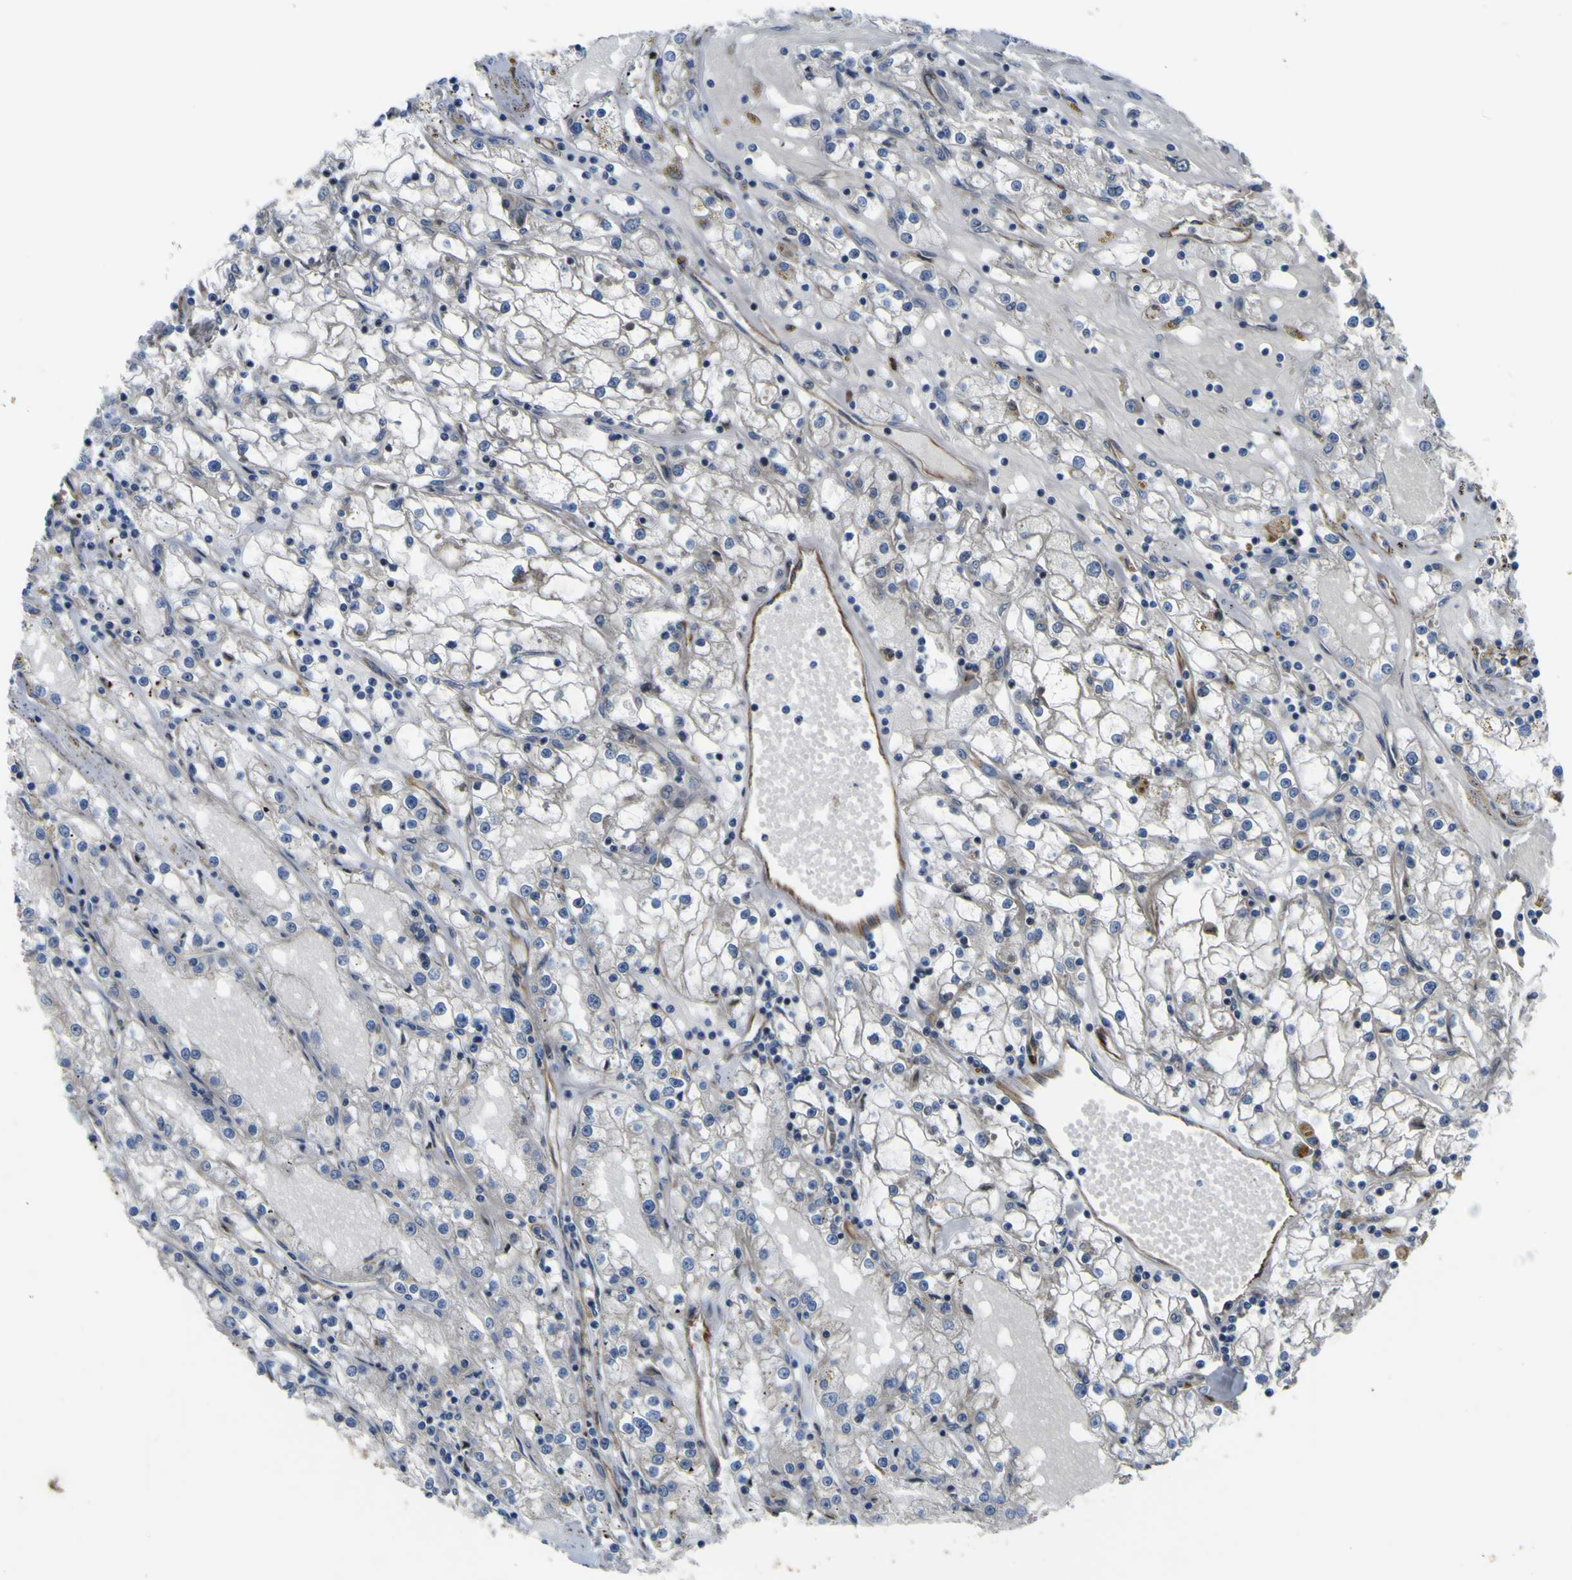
{"staining": {"intensity": "negative", "quantity": "none", "location": "none"}, "tissue": "renal cancer", "cell_type": "Tumor cells", "image_type": "cancer", "snomed": [{"axis": "morphology", "description": "Adenocarcinoma, NOS"}, {"axis": "topography", "description": "Kidney"}], "caption": "Immunohistochemistry photomicrograph of human adenocarcinoma (renal) stained for a protein (brown), which displays no positivity in tumor cells.", "gene": "FBXO30", "patient": {"sex": "male", "age": 56}}